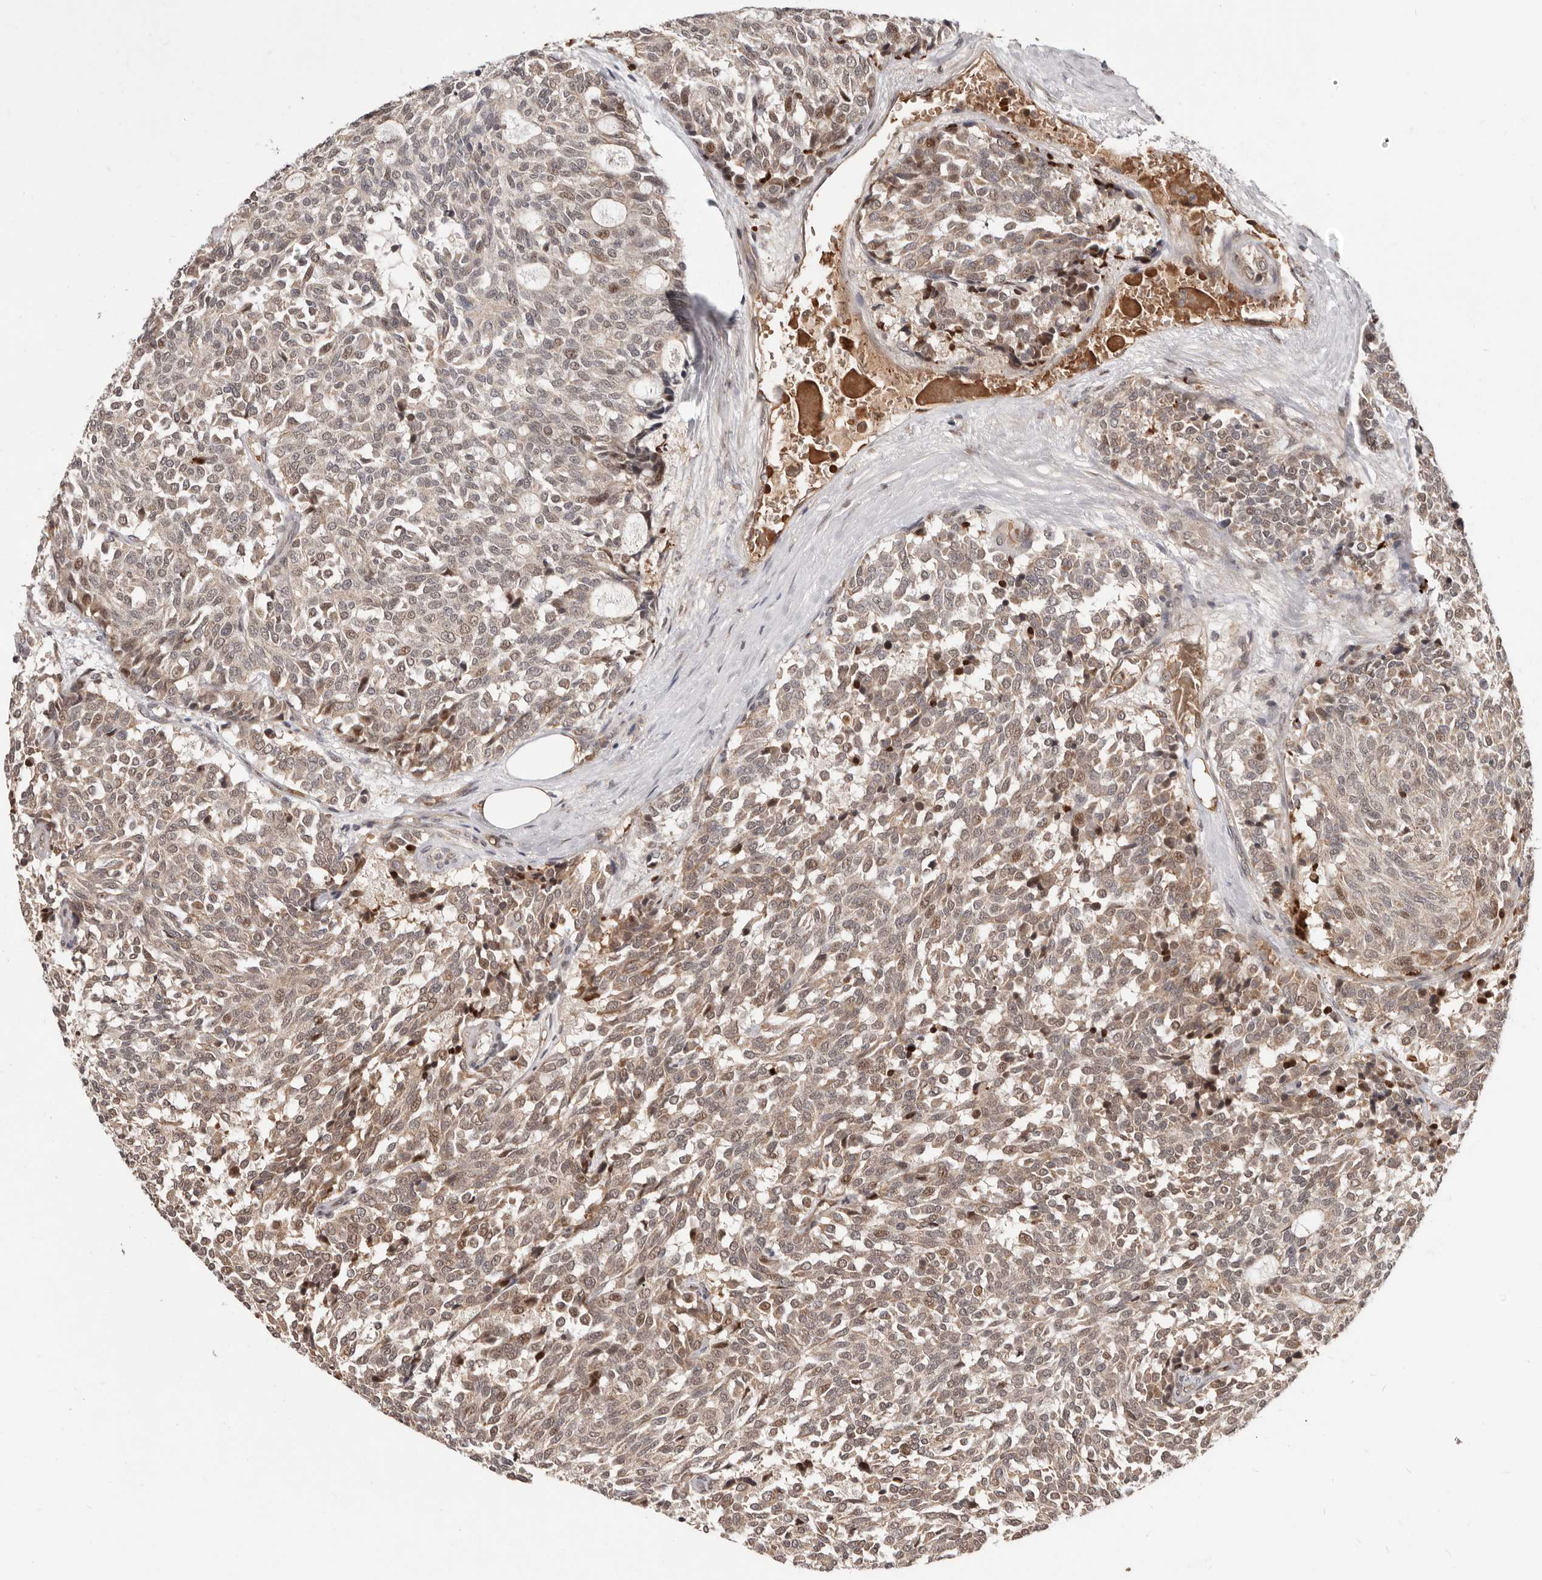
{"staining": {"intensity": "moderate", "quantity": "25%-75%", "location": "cytoplasmic/membranous,nuclear"}, "tissue": "carcinoid", "cell_type": "Tumor cells", "image_type": "cancer", "snomed": [{"axis": "morphology", "description": "Carcinoid, malignant, NOS"}, {"axis": "topography", "description": "Pancreas"}], "caption": "Protein staining by immunohistochemistry (IHC) demonstrates moderate cytoplasmic/membranous and nuclear expression in approximately 25%-75% of tumor cells in malignant carcinoid.", "gene": "NCOA3", "patient": {"sex": "female", "age": 54}}